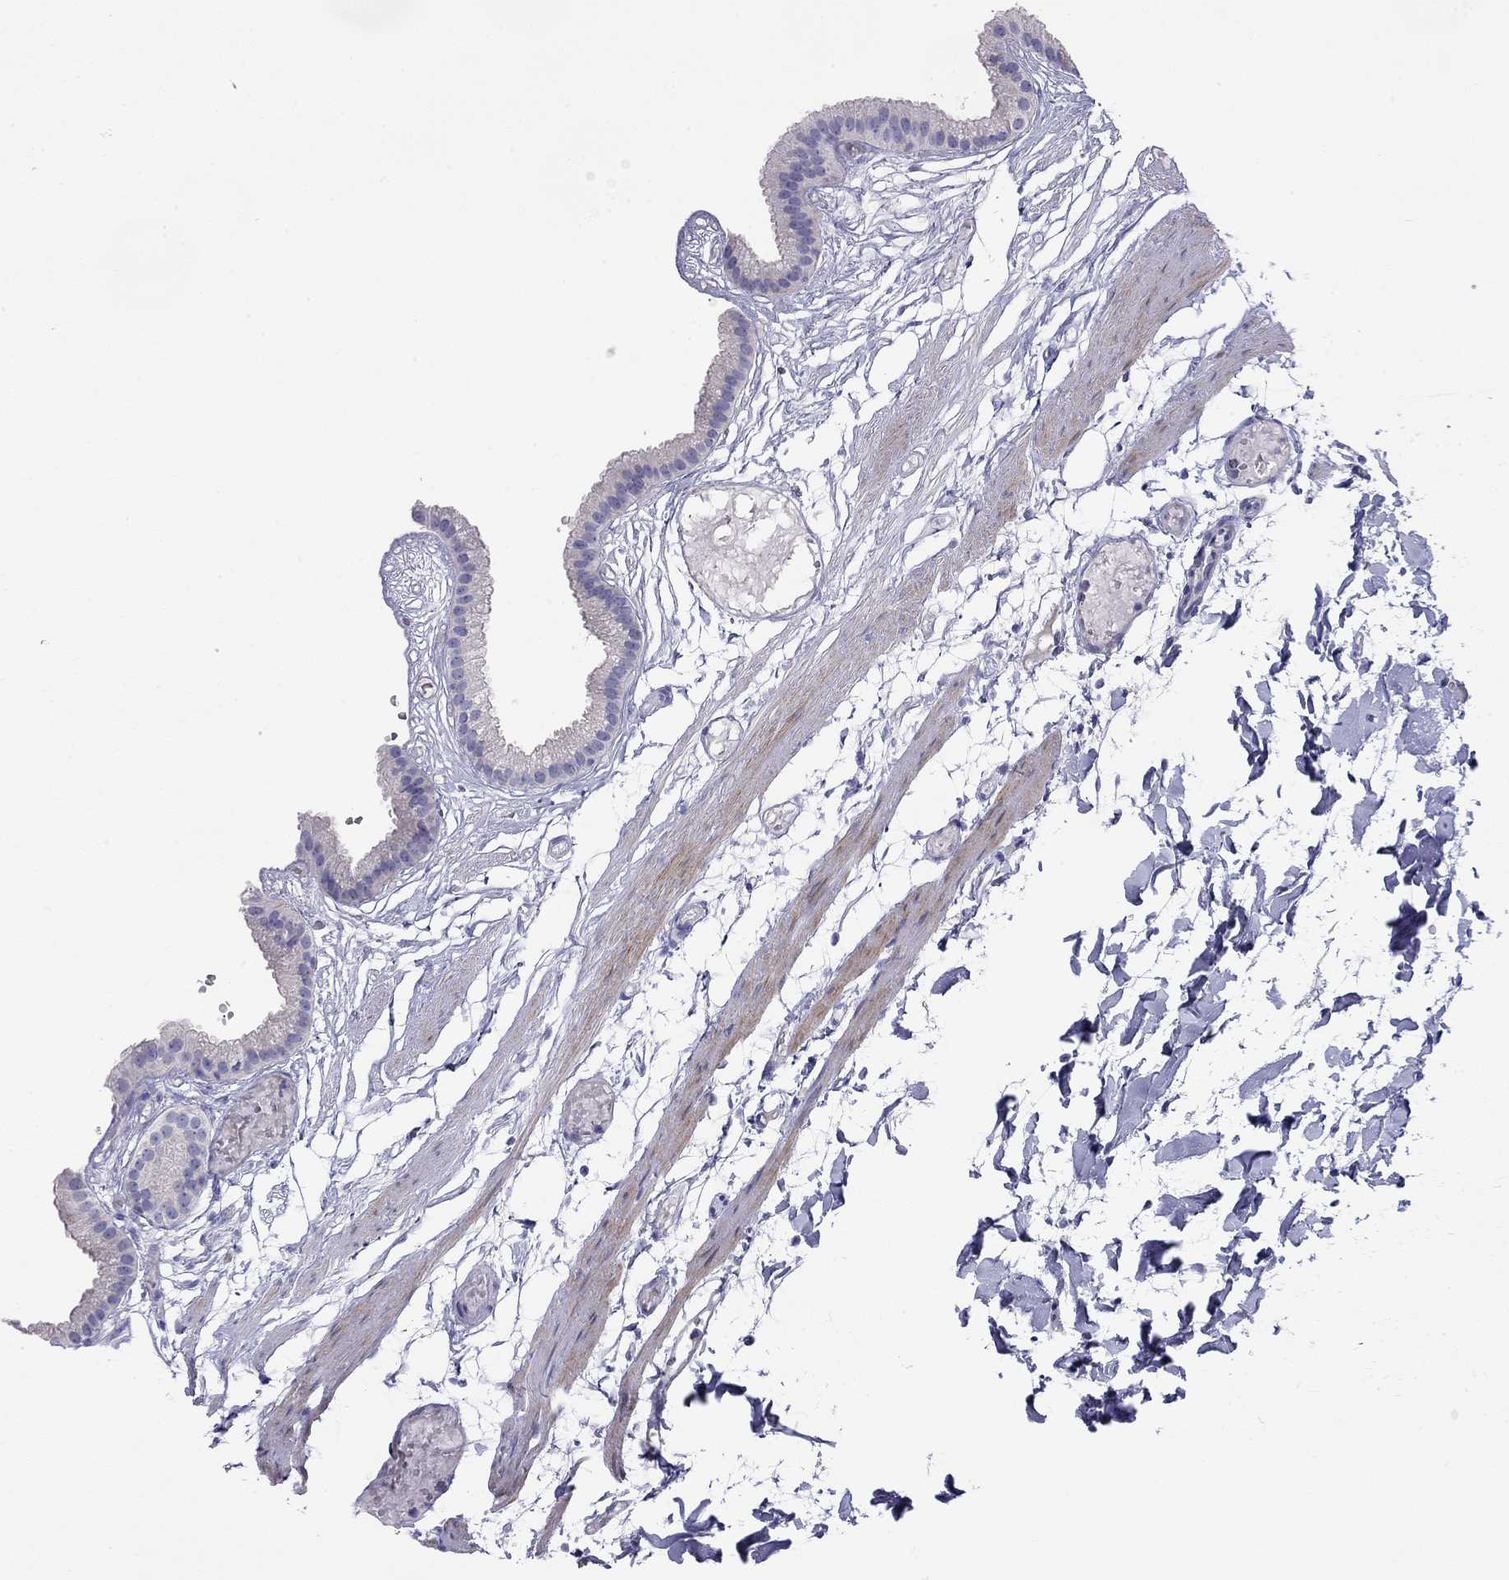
{"staining": {"intensity": "negative", "quantity": "none", "location": "none"}, "tissue": "gallbladder", "cell_type": "Glandular cells", "image_type": "normal", "snomed": [{"axis": "morphology", "description": "Normal tissue, NOS"}, {"axis": "topography", "description": "Gallbladder"}], "caption": "Histopathology image shows no protein positivity in glandular cells of unremarkable gallbladder. The staining was performed using DAB to visualize the protein expression in brown, while the nuclei were stained in blue with hematoxylin (Magnification: 20x).", "gene": "CMYA5", "patient": {"sex": "female", "age": 45}}